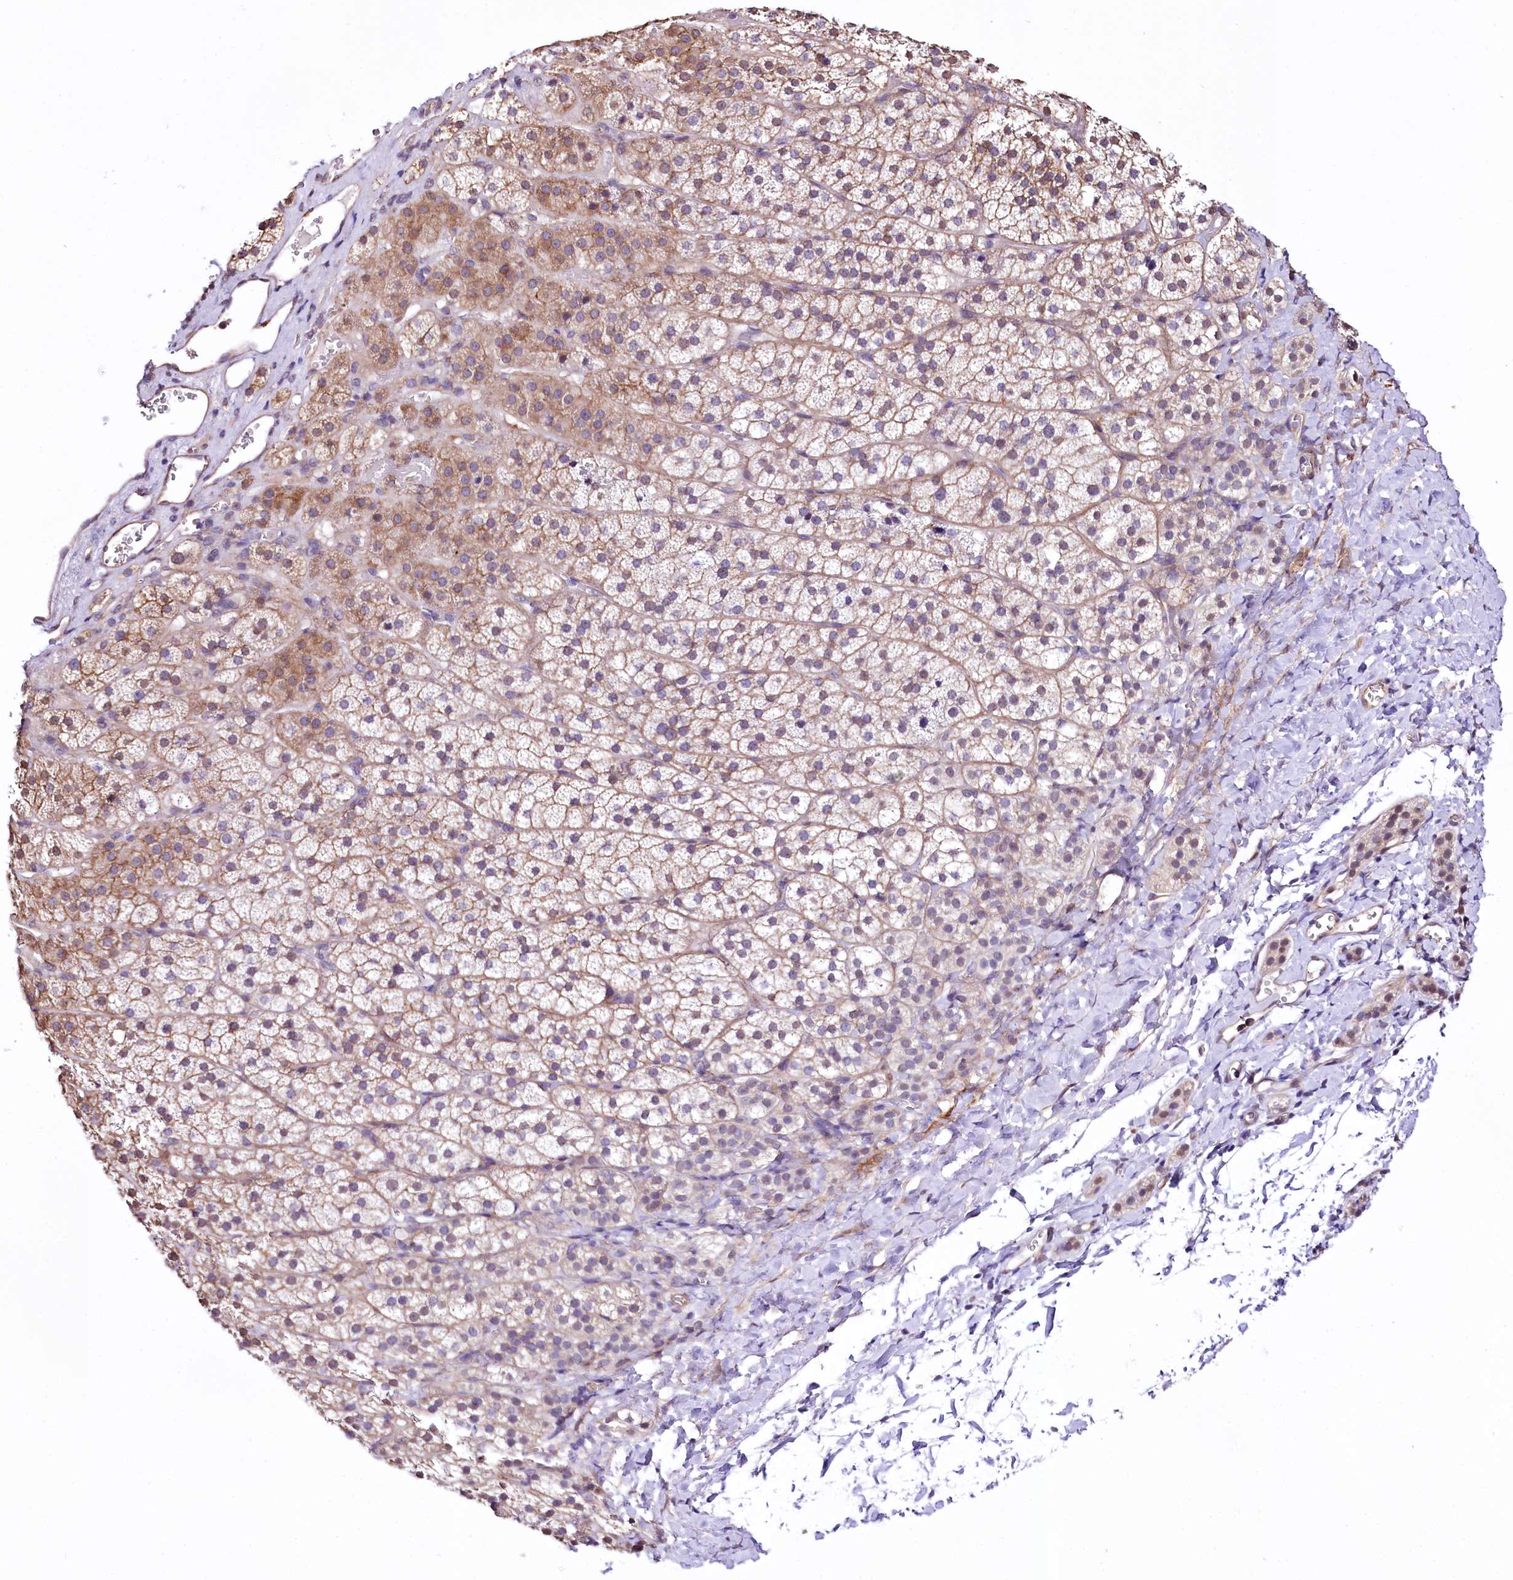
{"staining": {"intensity": "moderate", "quantity": "25%-75%", "location": "cytoplasmic/membranous"}, "tissue": "adrenal gland", "cell_type": "Glandular cells", "image_type": "normal", "snomed": [{"axis": "morphology", "description": "Normal tissue, NOS"}, {"axis": "topography", "description": "Adrenal gland"}], "caption": "High-power microscopy captured an immunohistochemistry image of benign adrenal gland, revealing moderate cytoplasmic/membranous staining in approximately 25%-75% of glandular cells. The protein of interest is shown in brown color, while the nuclei are stained blue.", "gene": "ST7", "patient": {"sex": "female", "age": 44}}